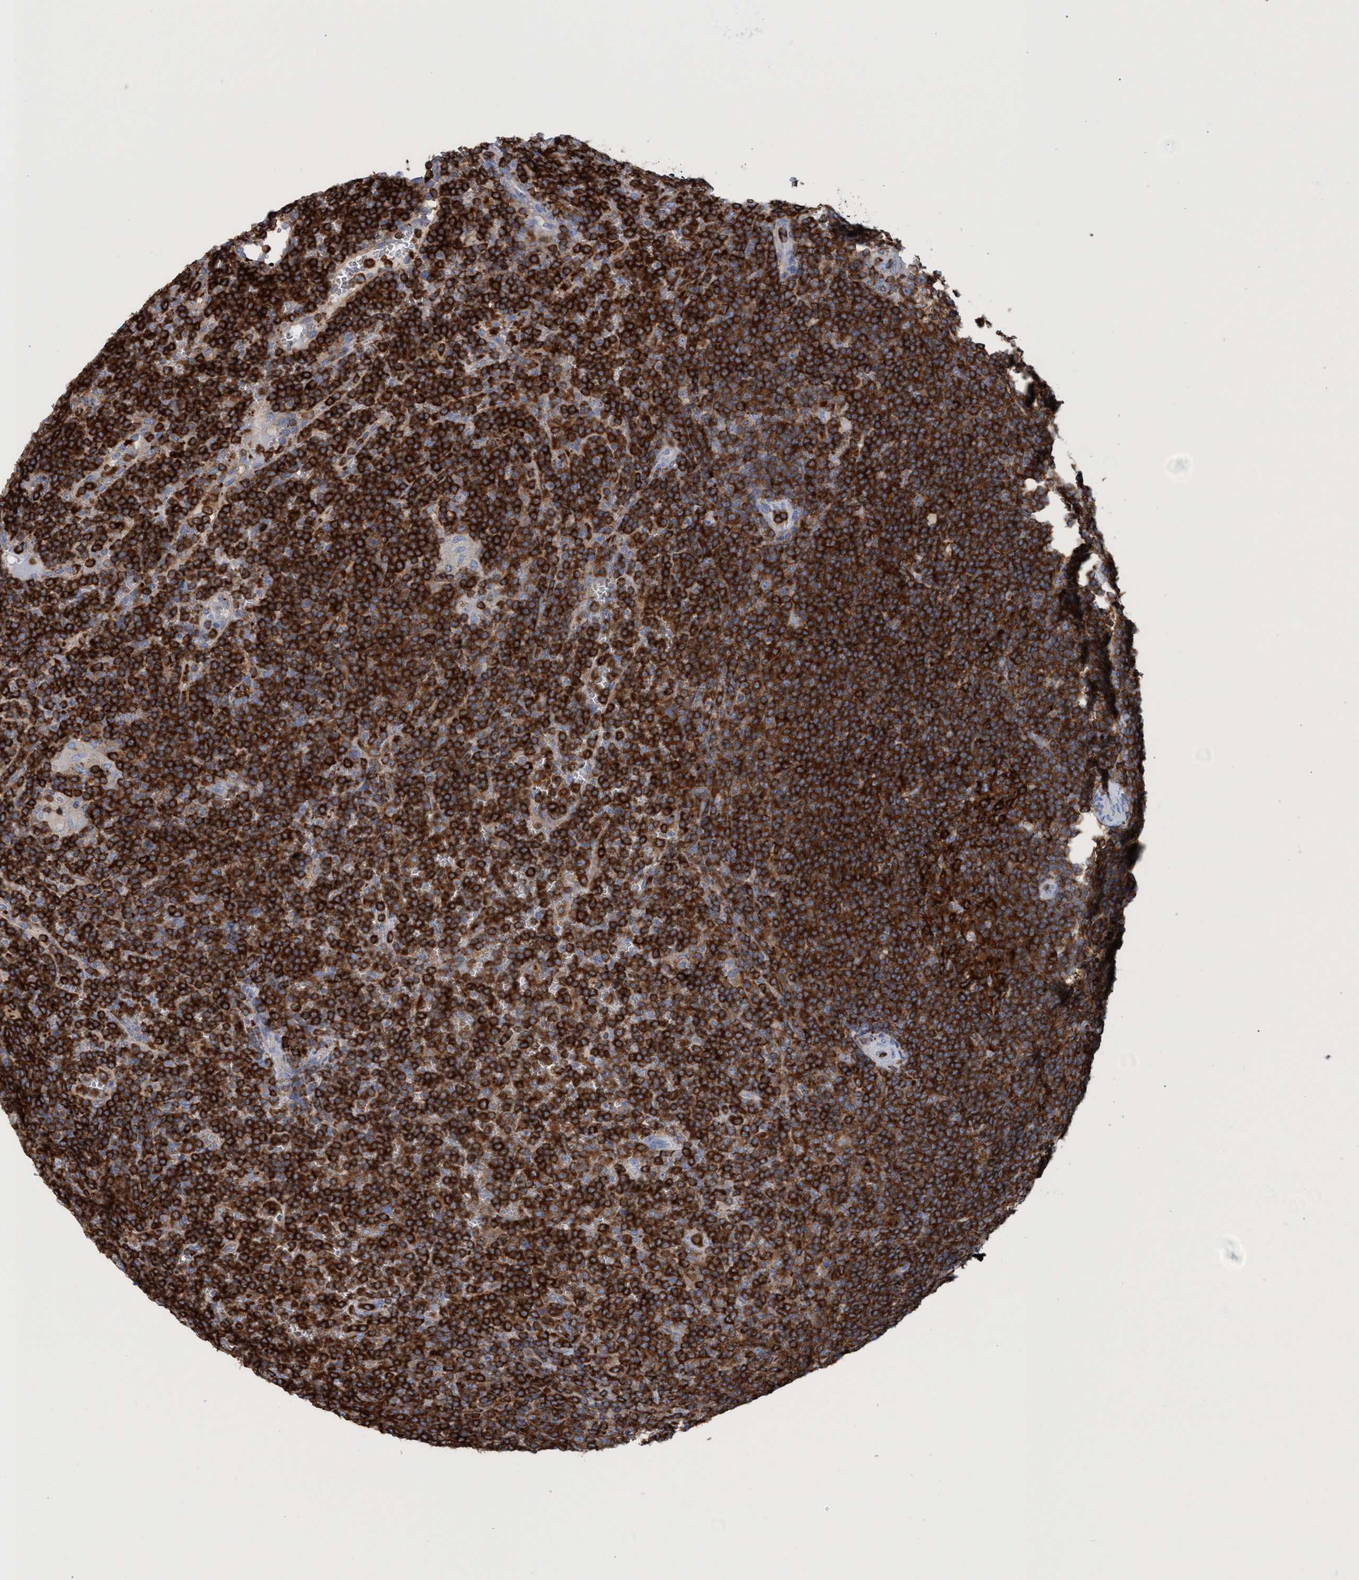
{"staining": {"intensity": "strong", "quantity": ">75%", "location": "cytoplasmic/membranous"}, "tissue": "lymphoma", "cell_type": "Tumor cells", "image_type": "cancer", "snomed": [{"axis": "morphology", "description": "Malignant lymphoma, non-Hodgkin's type, Low grade"}, {"axis": "topography", "description": "Spleen"}], "caption": "Protein staining of lymphoma tissue displays strong cytoplasmic/membranous staining in approximately >75% of tumor cells.", "gene": "EZR", "patient": {"sex": "female", "age": 19}}